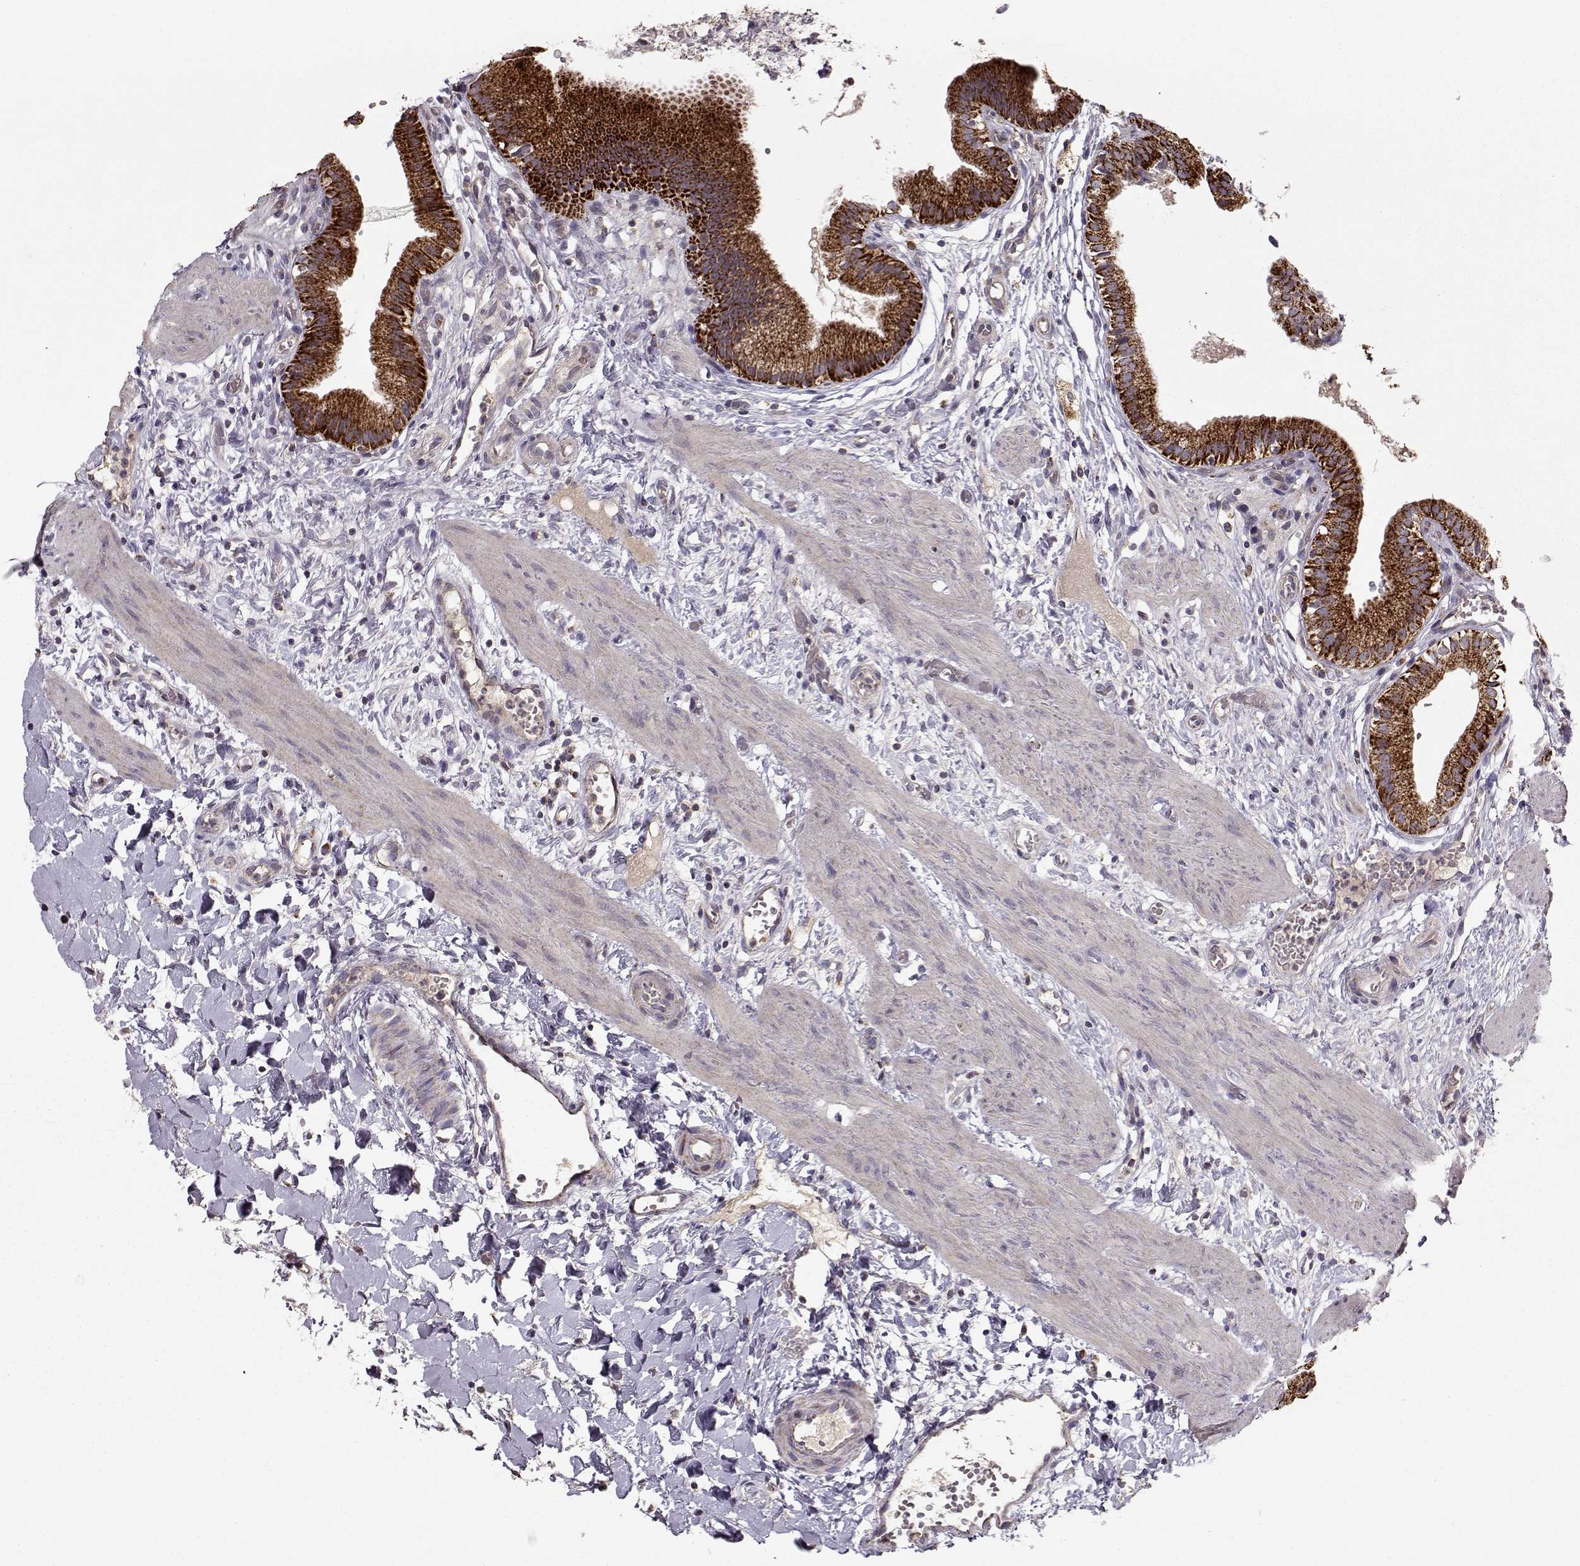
{"staining": {"intensity": "strong", "quantity": ">75%", "location": "cytoplasmic/membranous"}, "tissue": "gallbladder", "cell_type": "Glandular cells", "image_type": "normal", "snomed": [{"axis": "morphology", "description": "Normal tissue, NOS"}, {"axis": "topography", "description": "Gallbladder"}], "caption": "Strong cytoplasmic/membranous positivity is appreciated in about >75% of glandular cells in benign gallbladder.", "gene": "CMTM3", "patient": {"sex": "female", "age": 24}}